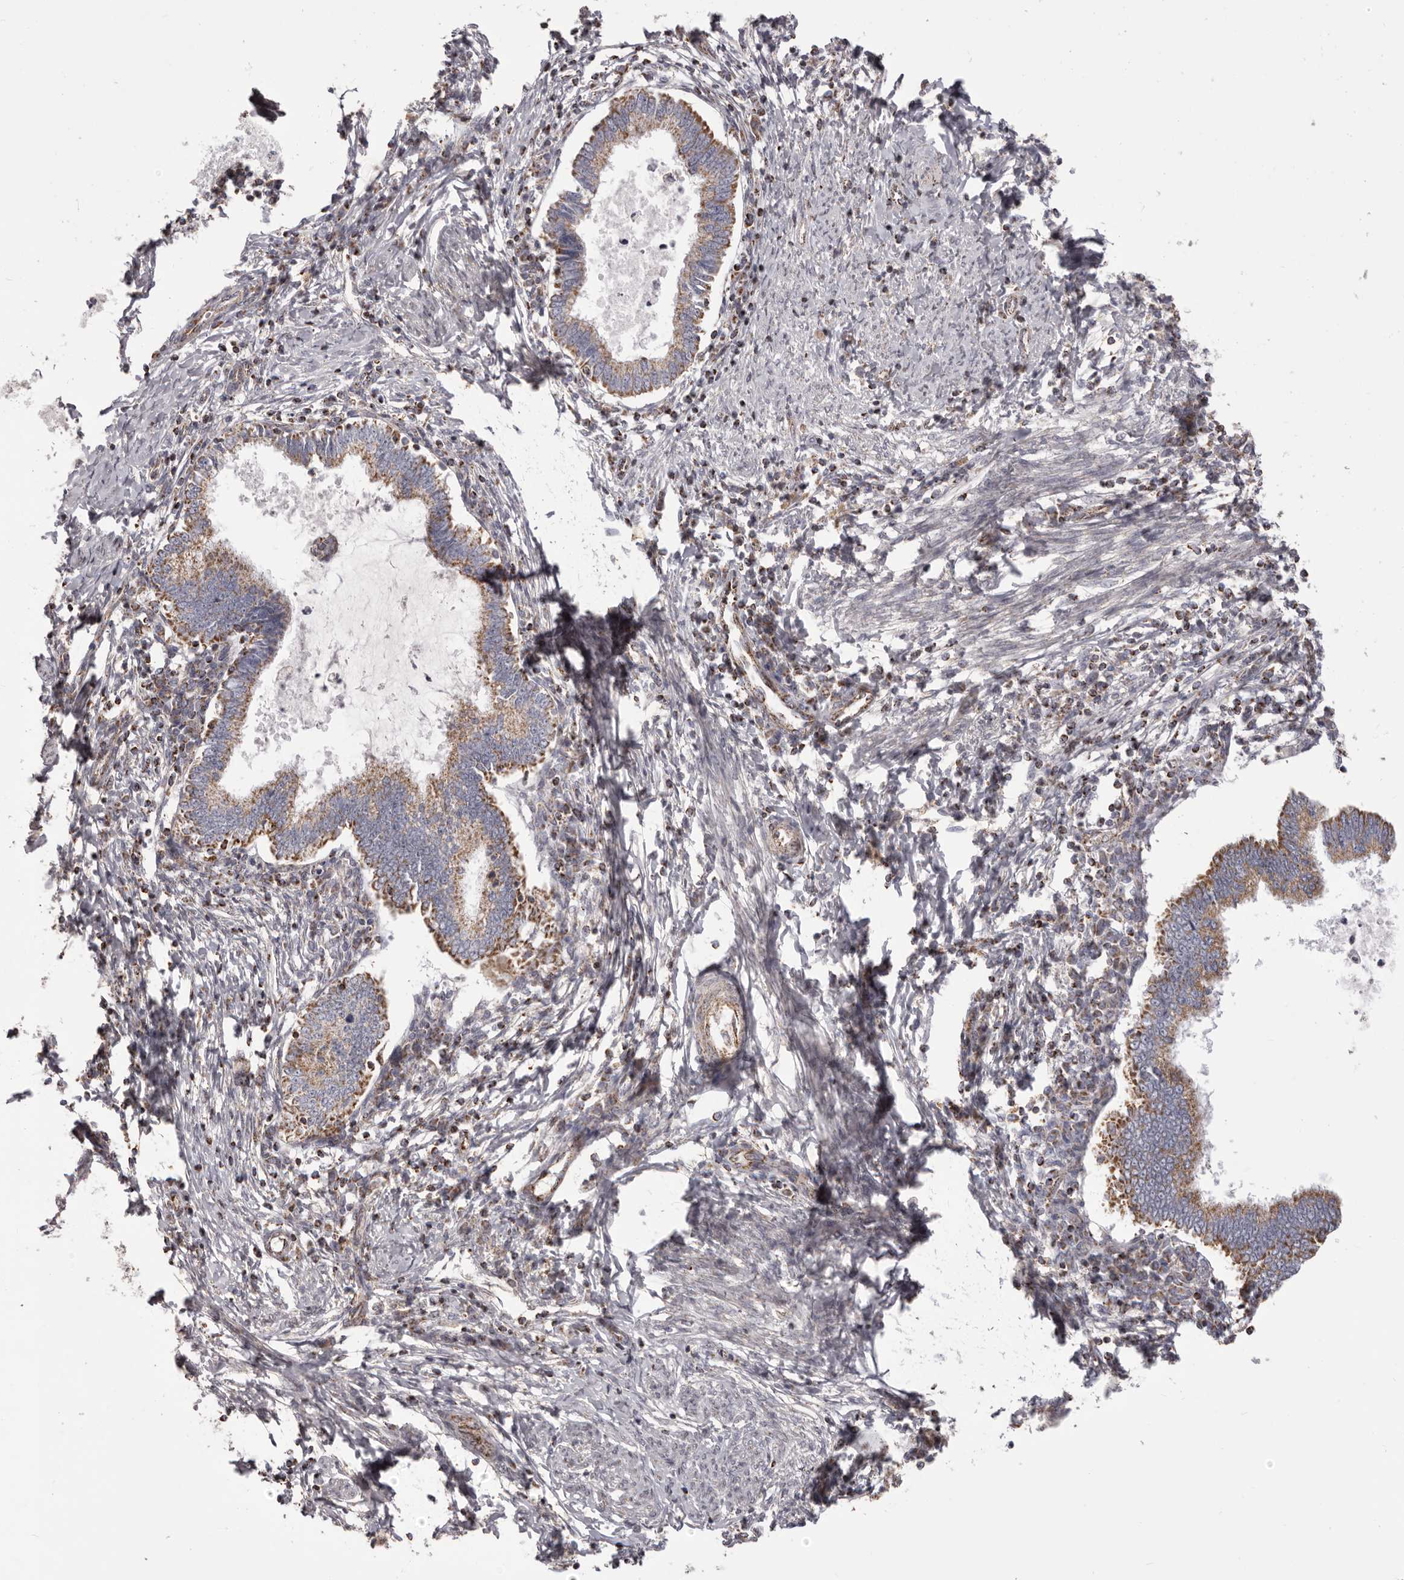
{"staining": {"intensity": "moderate", "quantity": ">75%", "location": "cytoplasmic/membranous"}, "tissue": "cervical cancer", "cell_type": "Tumor cells", "image_type": "cancer", "snomed": [{"axis": "morphology", "description": "Adenocarcinoma, NOS"}, {"axis": "topography", "description": "Cervix"}], "caption": "A photomicrograph of human cervical cancer (adenocarcinoma) stained for a protein shows moderate cytoplasmic/membranous brown staining in tumor cells. The staining is performed using DAB (3,3'-diaminobenzidine) brown chromogen to label protein expression. The nuclei are counter-stained blue using hematoxylin.", "gene": "CHRM2", "patient": {"sex": "female", "age": 36}}